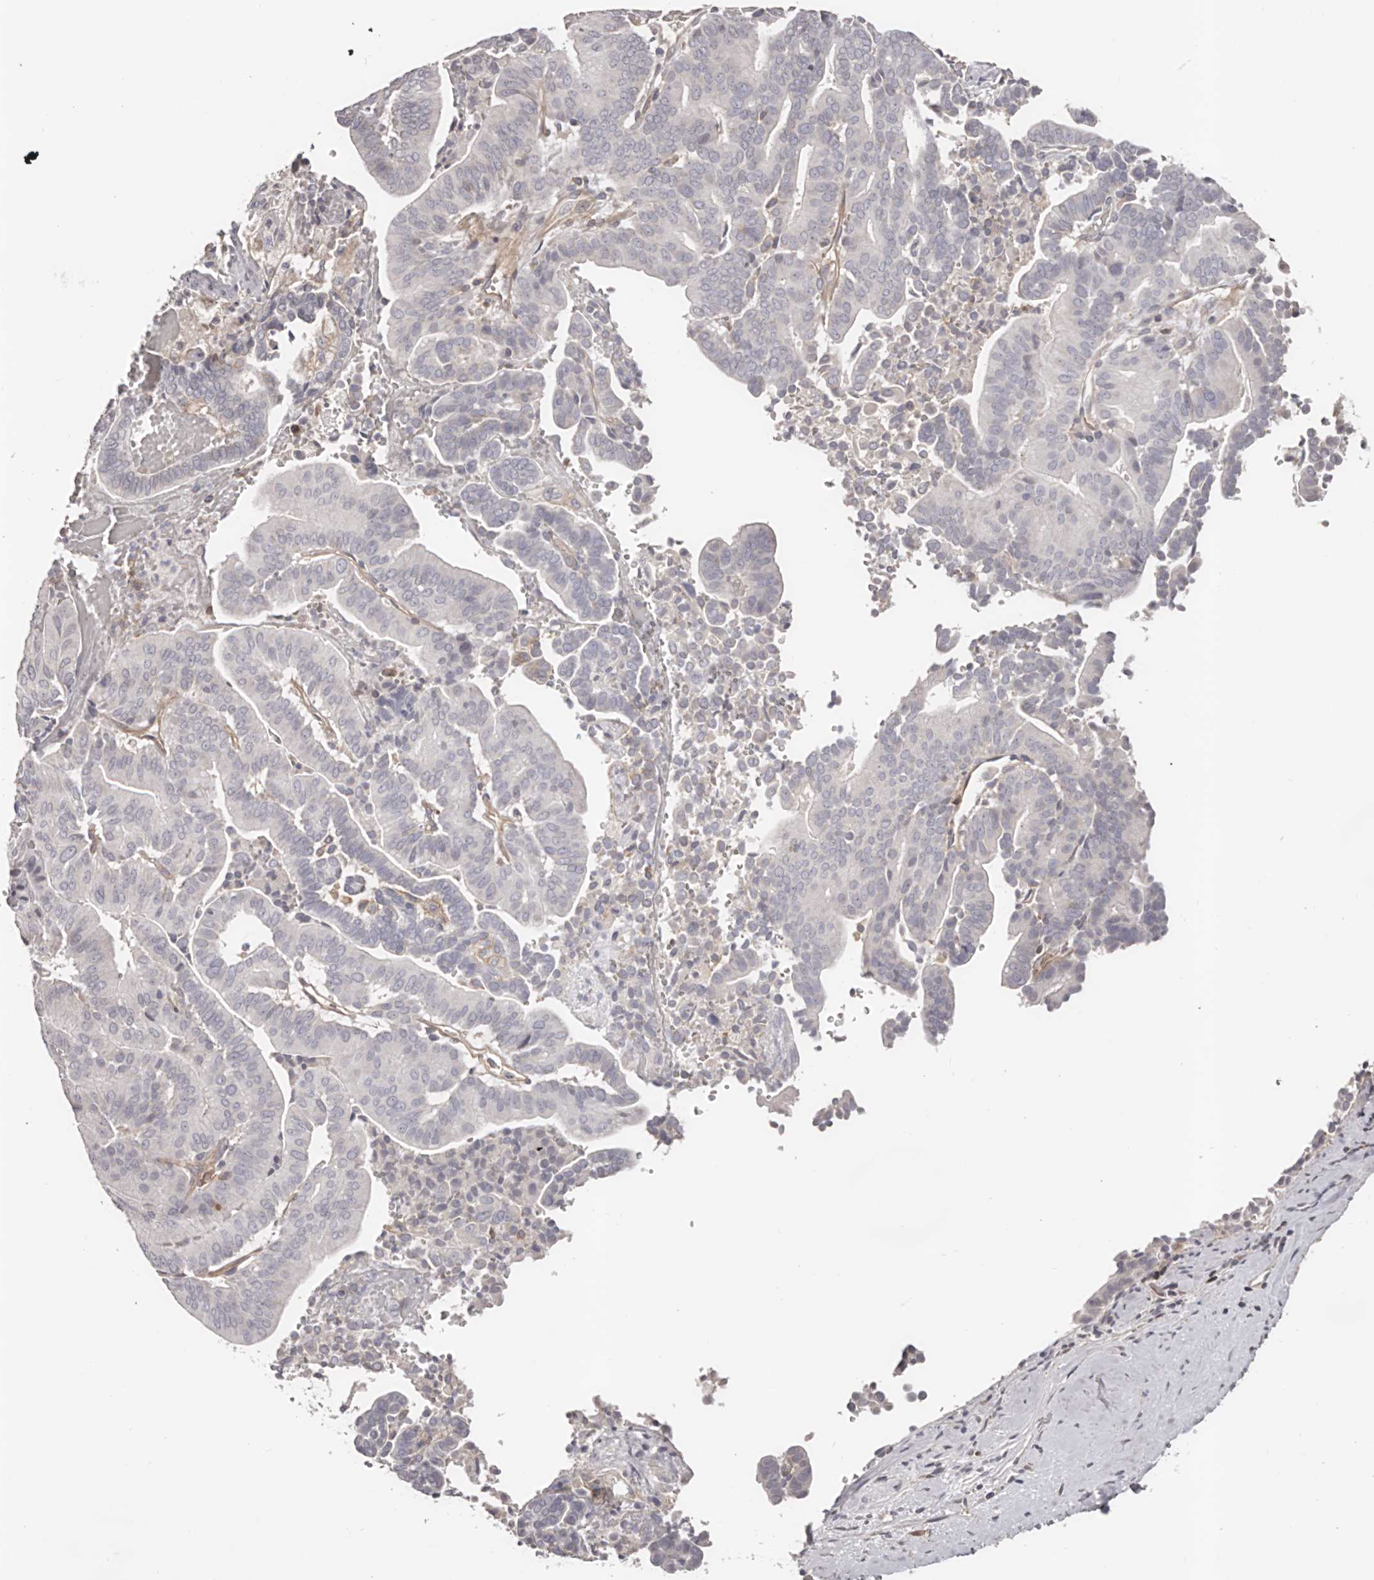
{"staining": {"intensity": "negative", "quantity": "none", "location": "none"}, "tissue": "liver cancer", "cell_type": "Tumor cells", "image_type": "cancer", "snomed": [{"axis": "morphology", "description": "Cholangiocarcinoma"}, {"axis": "topography", "description": "Liver"}], "caption": "This histopathology image is of cholangiocarcinoma (liver) stained with IHC to label a protein in brown with the nuclei are counter-stained blue. There is no staining in tumor cells.", "gene": "DMRT2", "patient": {"sex": "female", "age": 75}}